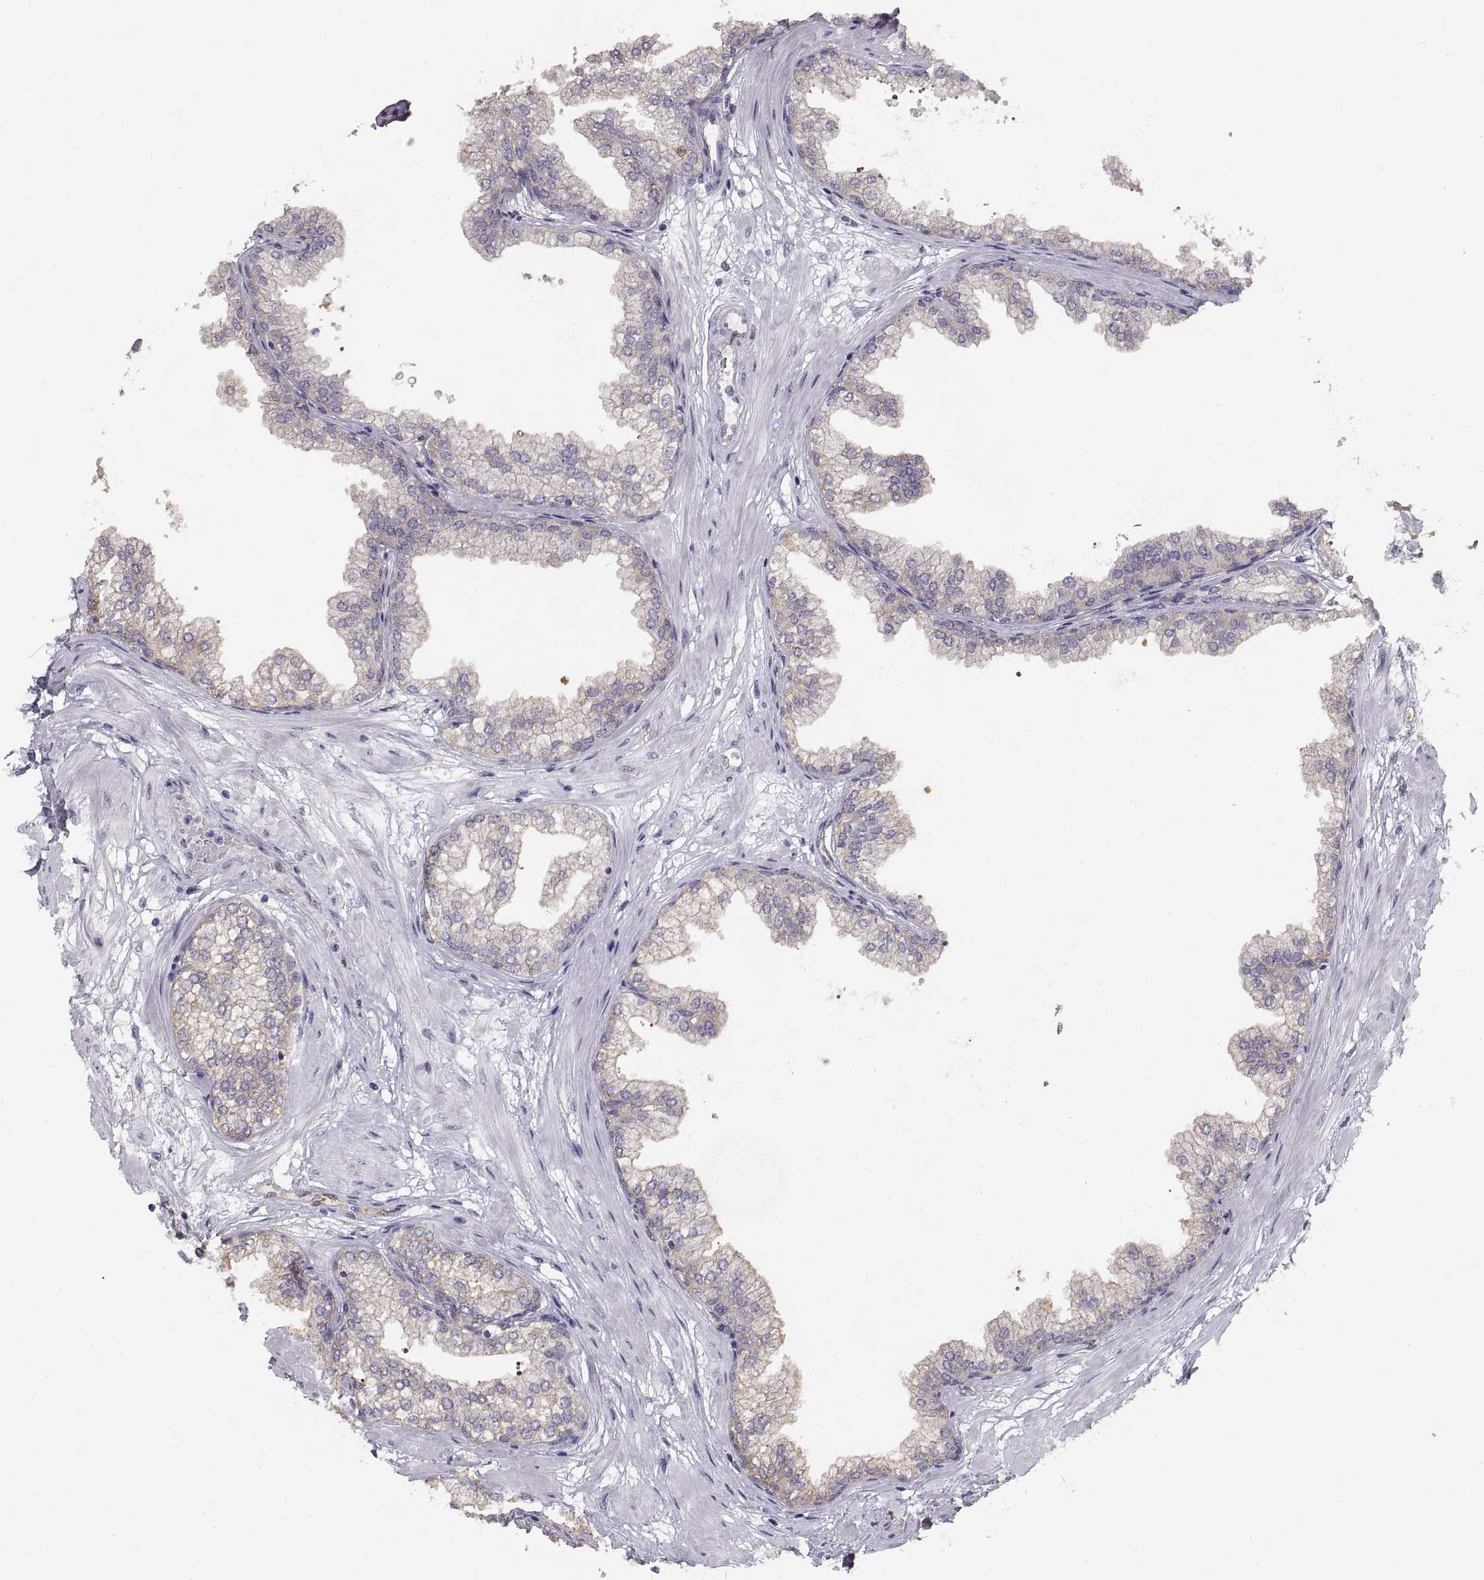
{"staining": {"intensity": "weak", "quantity": "<25%", "location": "cytoplasmic/membranous"}, "tissue": "prostate", "cell_type": "Glandular cells", "image_type": "normal", "snomed": [{"axis": "morphology", "description": "Normal tissue, NOS"}, {"axis": "topography", "description": "Prostate"}], "caption": "This is a photomicrograph of IHC staining of benign prostate, which shows no staining in glandular cells. (DAB IHC with hematoxylin counter stain).", "gene": "HSP90AB1", "patient": {"sex": "male", "age": 37}}